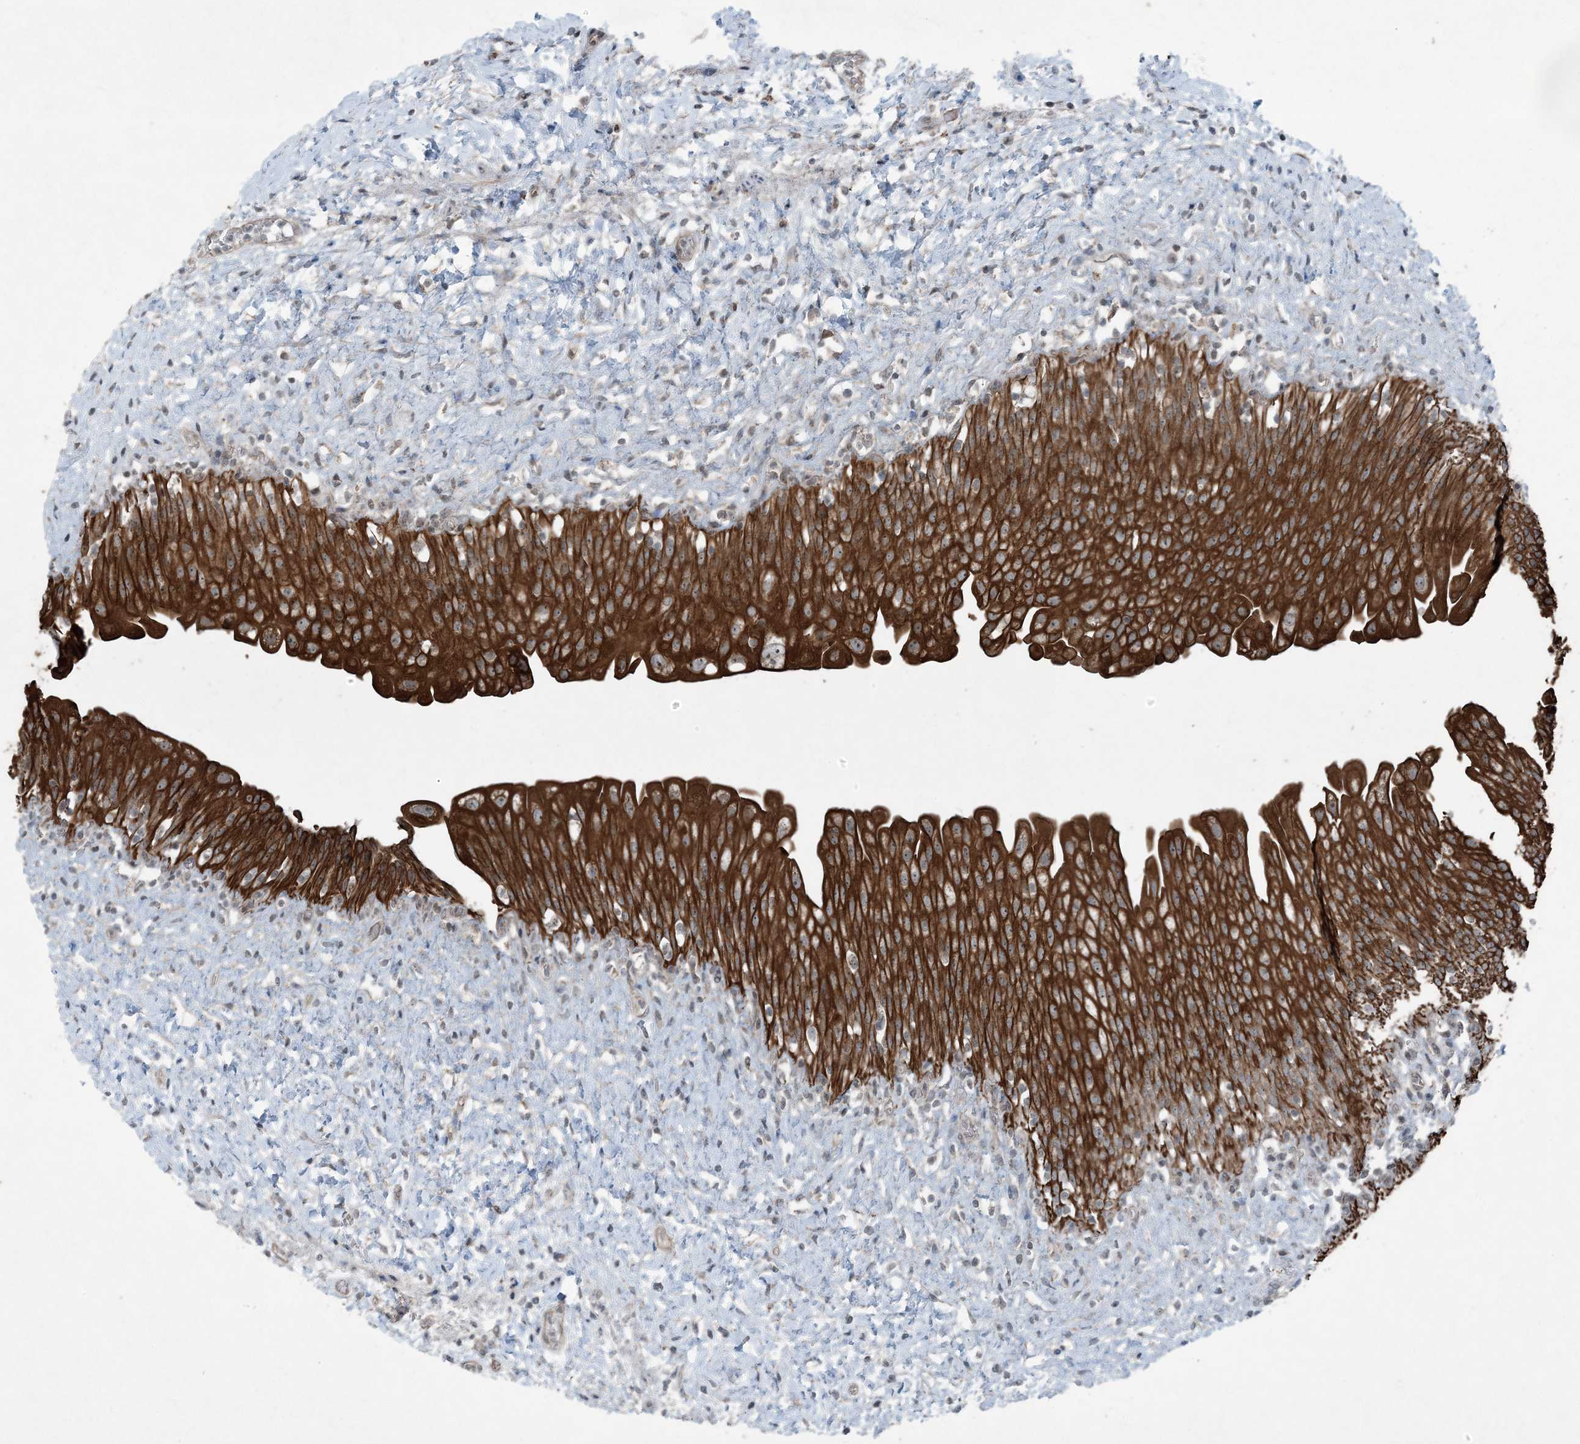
{"staining": {"intensity": "strong", "quantity": ">75%", "location": "cytoplasmic/membranous"}, "tissue": "urinary bladder", "cell_type": "Urothelial cells", "image_type": "normal", "snomed": [{"axis": "morphology", "description": "Normal tissue, NOS"}, {"axis": "topography", "description": "Urinary bladder"}], "caption": "Benign urinary bladder displays strong cytoplasmic/membranous staining in approximately >75% of urothelial cells.", "gene": "PC", "patient": {"sex": "female", "age": 27}}